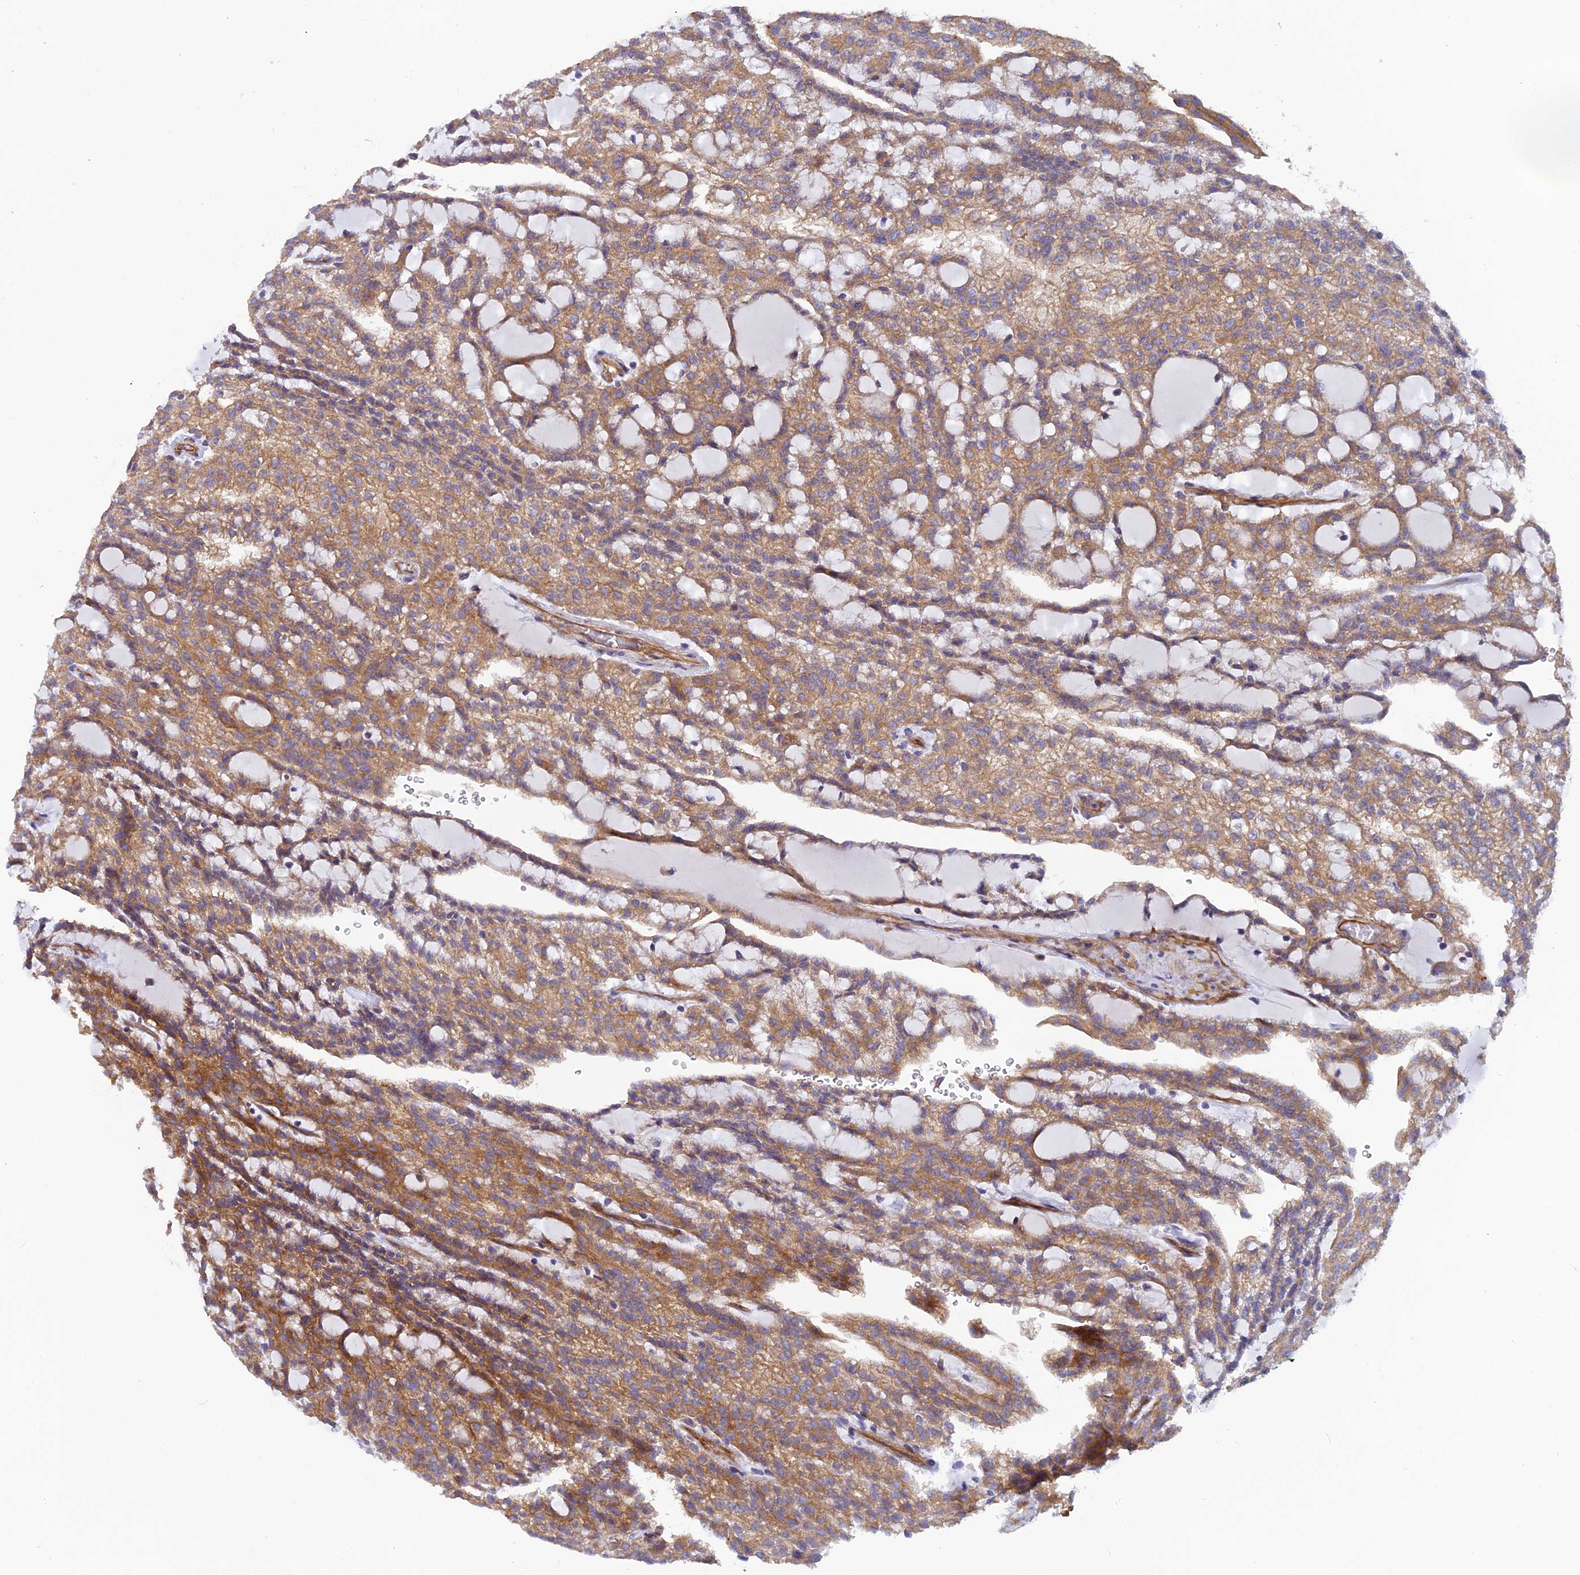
{"staining": {"intensity": "moderate", "quantity": ">75%", "location": "cytoplasmic/membranous"}, "tissue": "renal cancer", "cell_type": "Tumor cells", "image_type": "cancer", "snomed": [{"axis": "morphology", "description": "Adenocarcinoma, NOS"}, {"axis": "topography", "description": "Kidney"}], "caption": "Human renal cancer stained for a protein (brown) demonstrates moderate cytoplasmic/membranous positive expression in approximately >75% of tumor cells.", "gene": "ADAMTS15", "patient": {"sex": "male", "age": 63}}